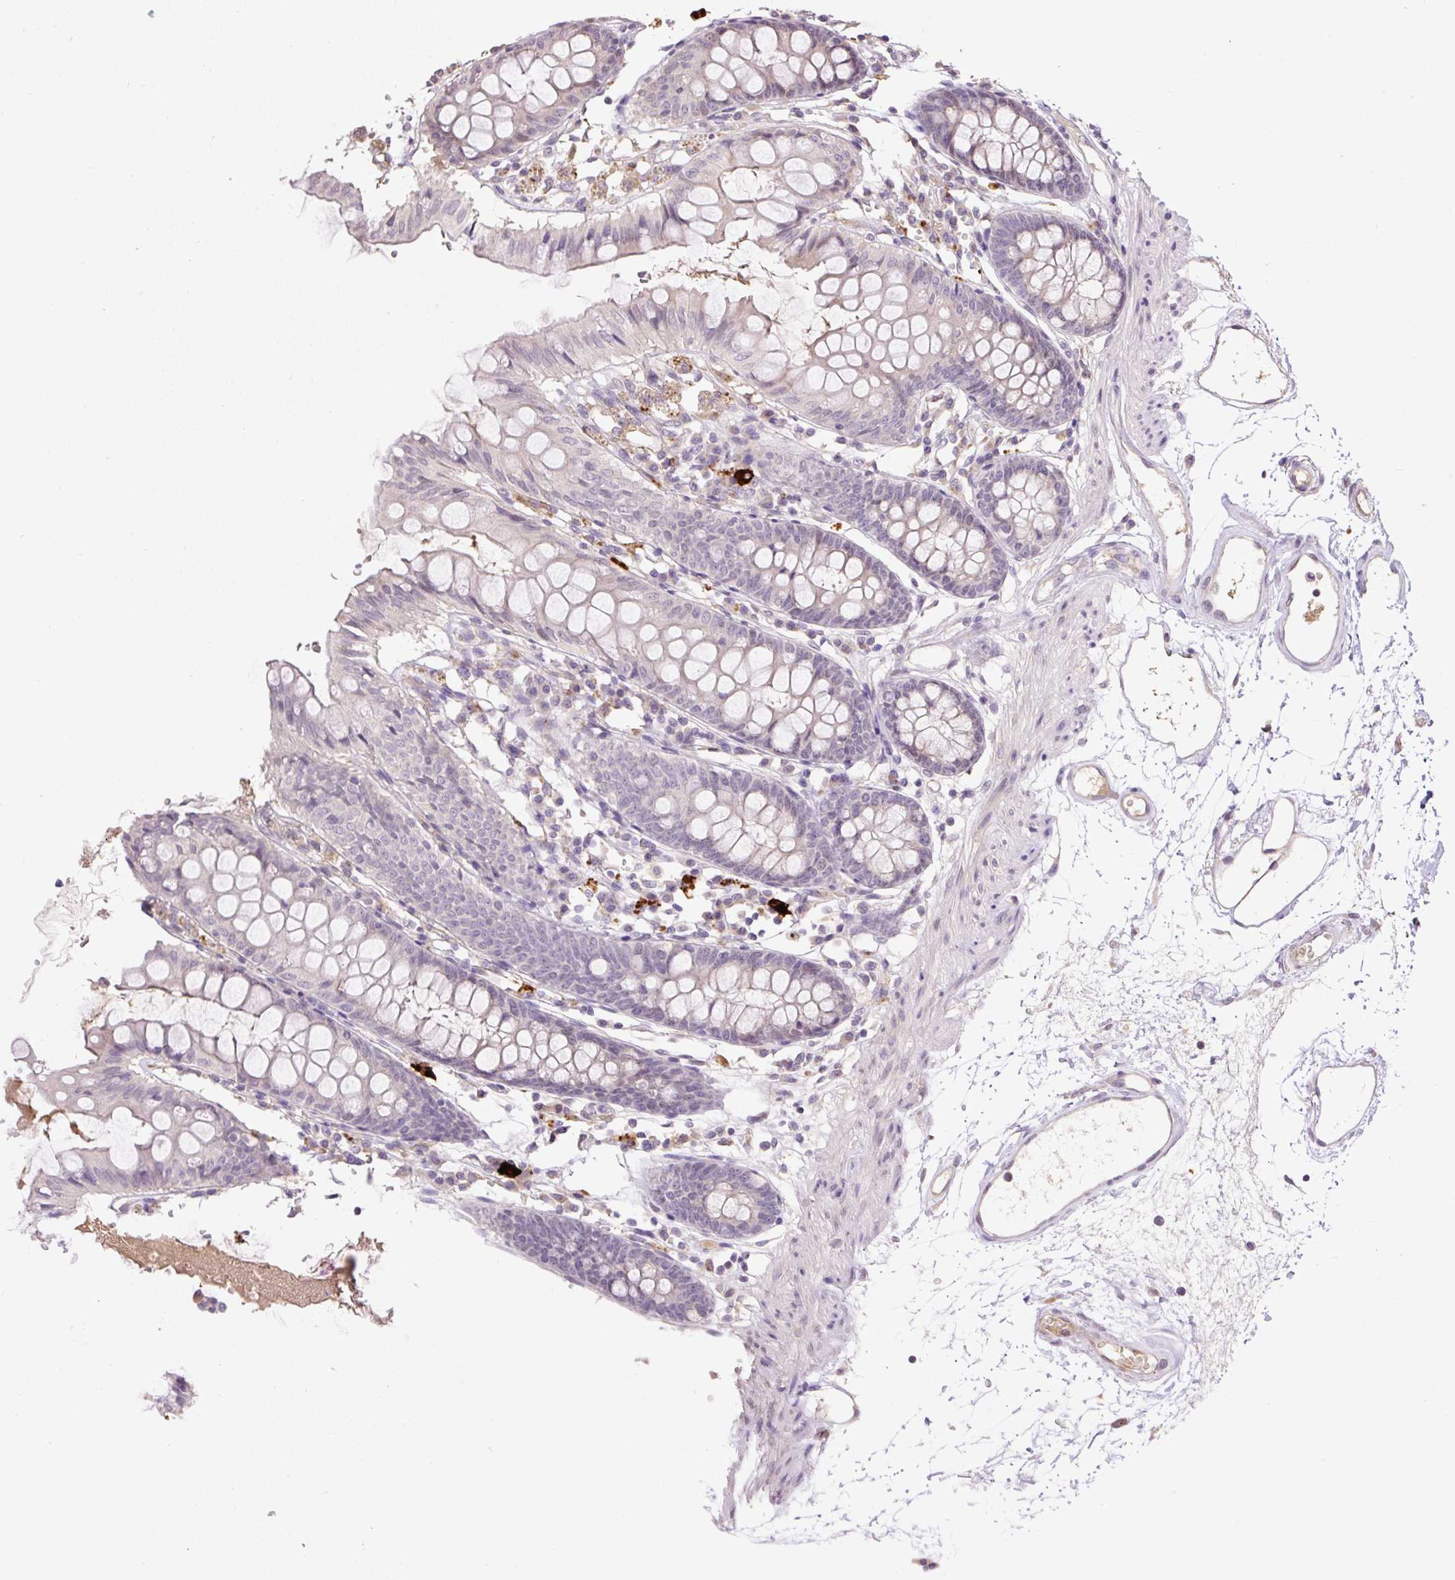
{"staining": {"intensity": "negative", "quantity": "none", "location": "none"}, "tissue": "colon", "cell_type": "Endothelial cells", "image_type": "normal", "snomed": [{"axis": "morphology", "description": "Normal tissue, NOS"}, {"axis": "topography", "description": "Colon"}], "caption": "This is an immunohistochemistry histopathology image of benign human colon. There is no positivity in endothelial cells.", "gene": "HABP4", "patient": {"sex": "female", "age": 84}}